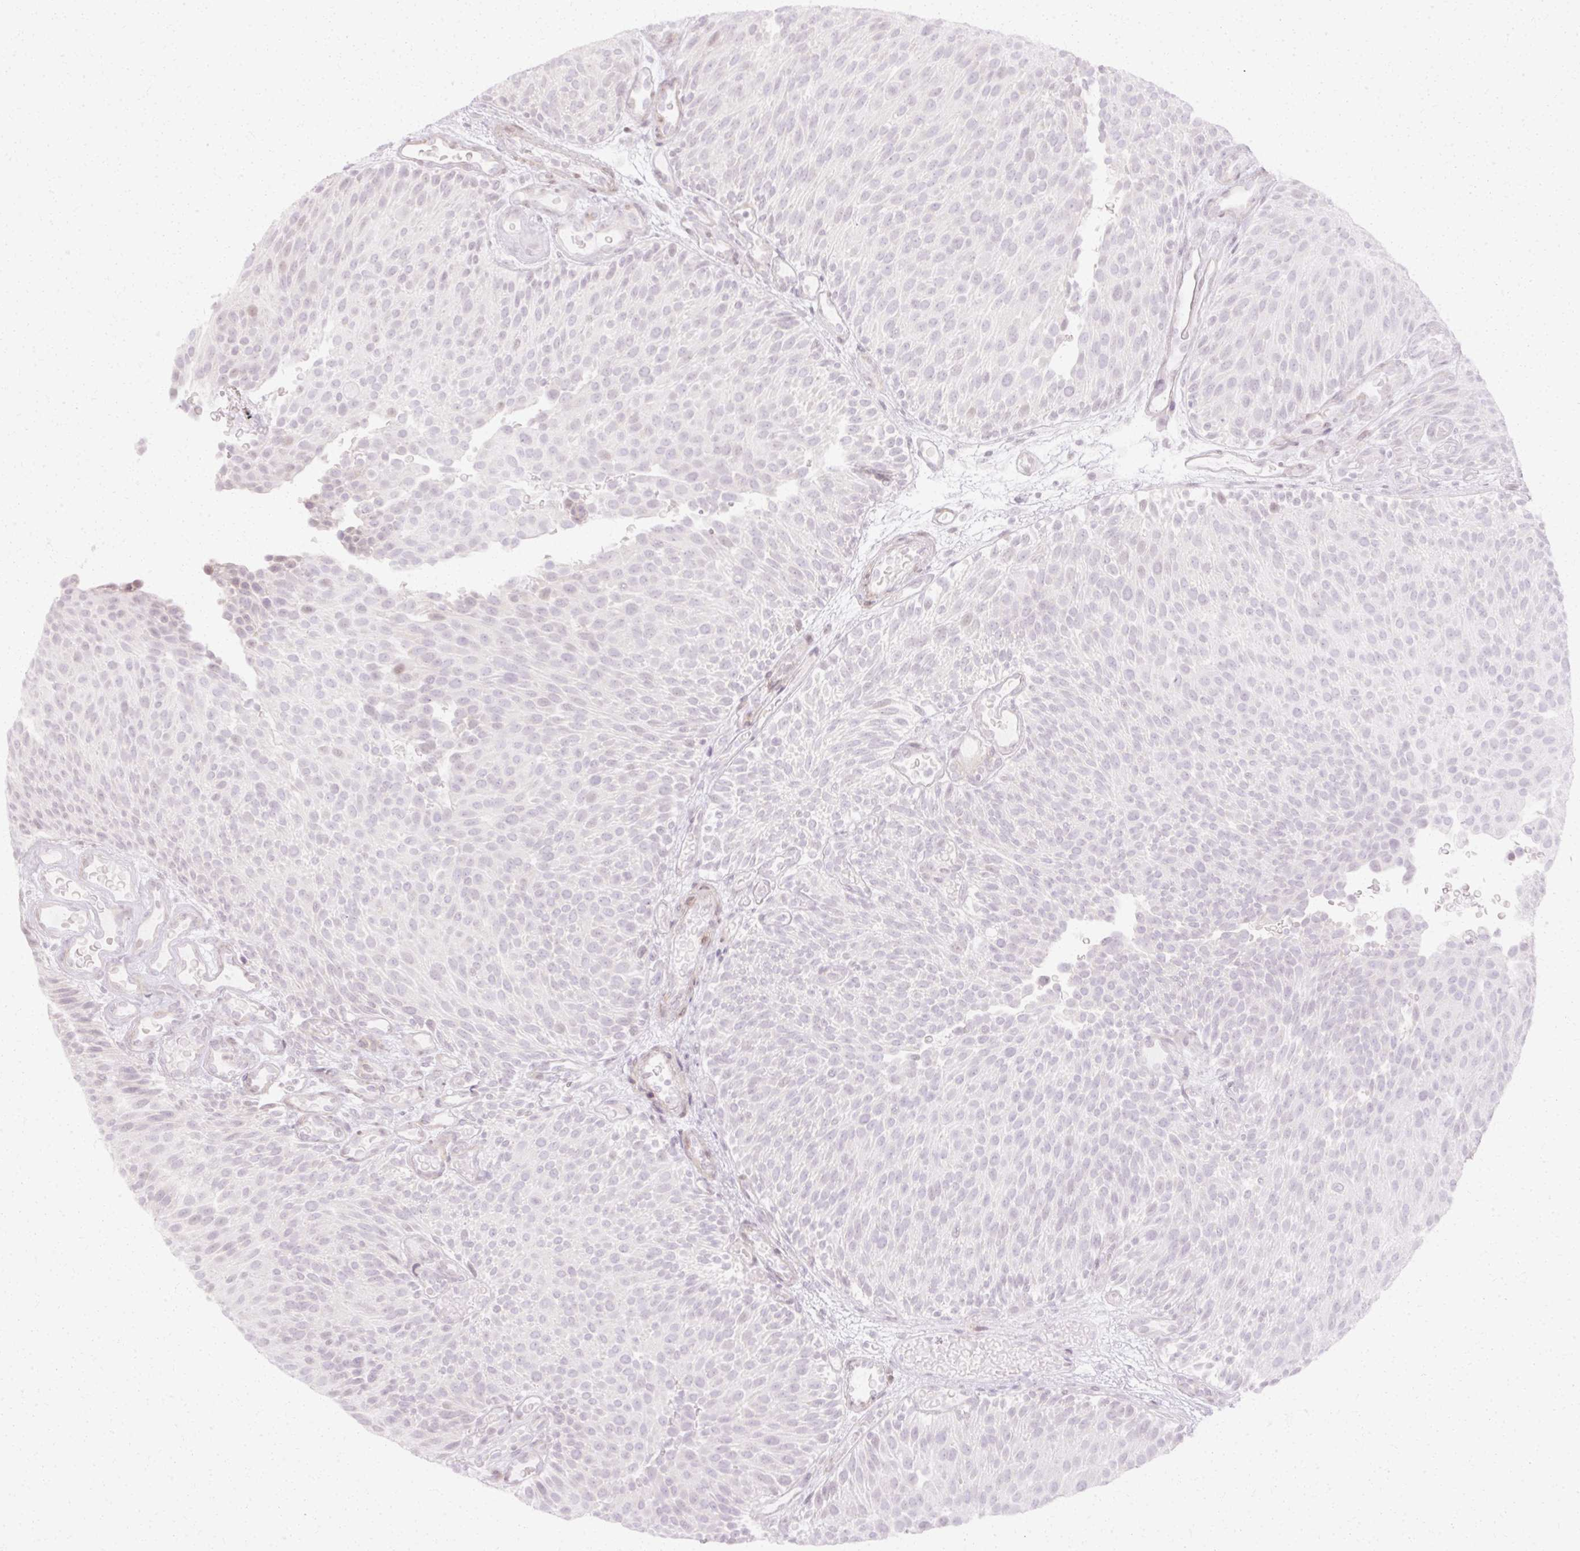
{"staining": {"intensity": "negative", "quantity": "none", "location": "none"}, "tissue": "urothelial cancer", "cell_type": "Tumor cells", "image_type": "cancer", "snomed": [{"axis": "morphology", "description": "Urothelial carcinoma, Low grade"}, {"axis": "topography", "description": "Urinary bladder"}], "caption": "Immunohistochemistry (IHC) image of neoplastic tissue: human urothelial cancer stained with DAB demonstrates no significant protein expression in tumor cells.", "gene": "C3orf49", "patient": {"sex": "male", "age": 78}}